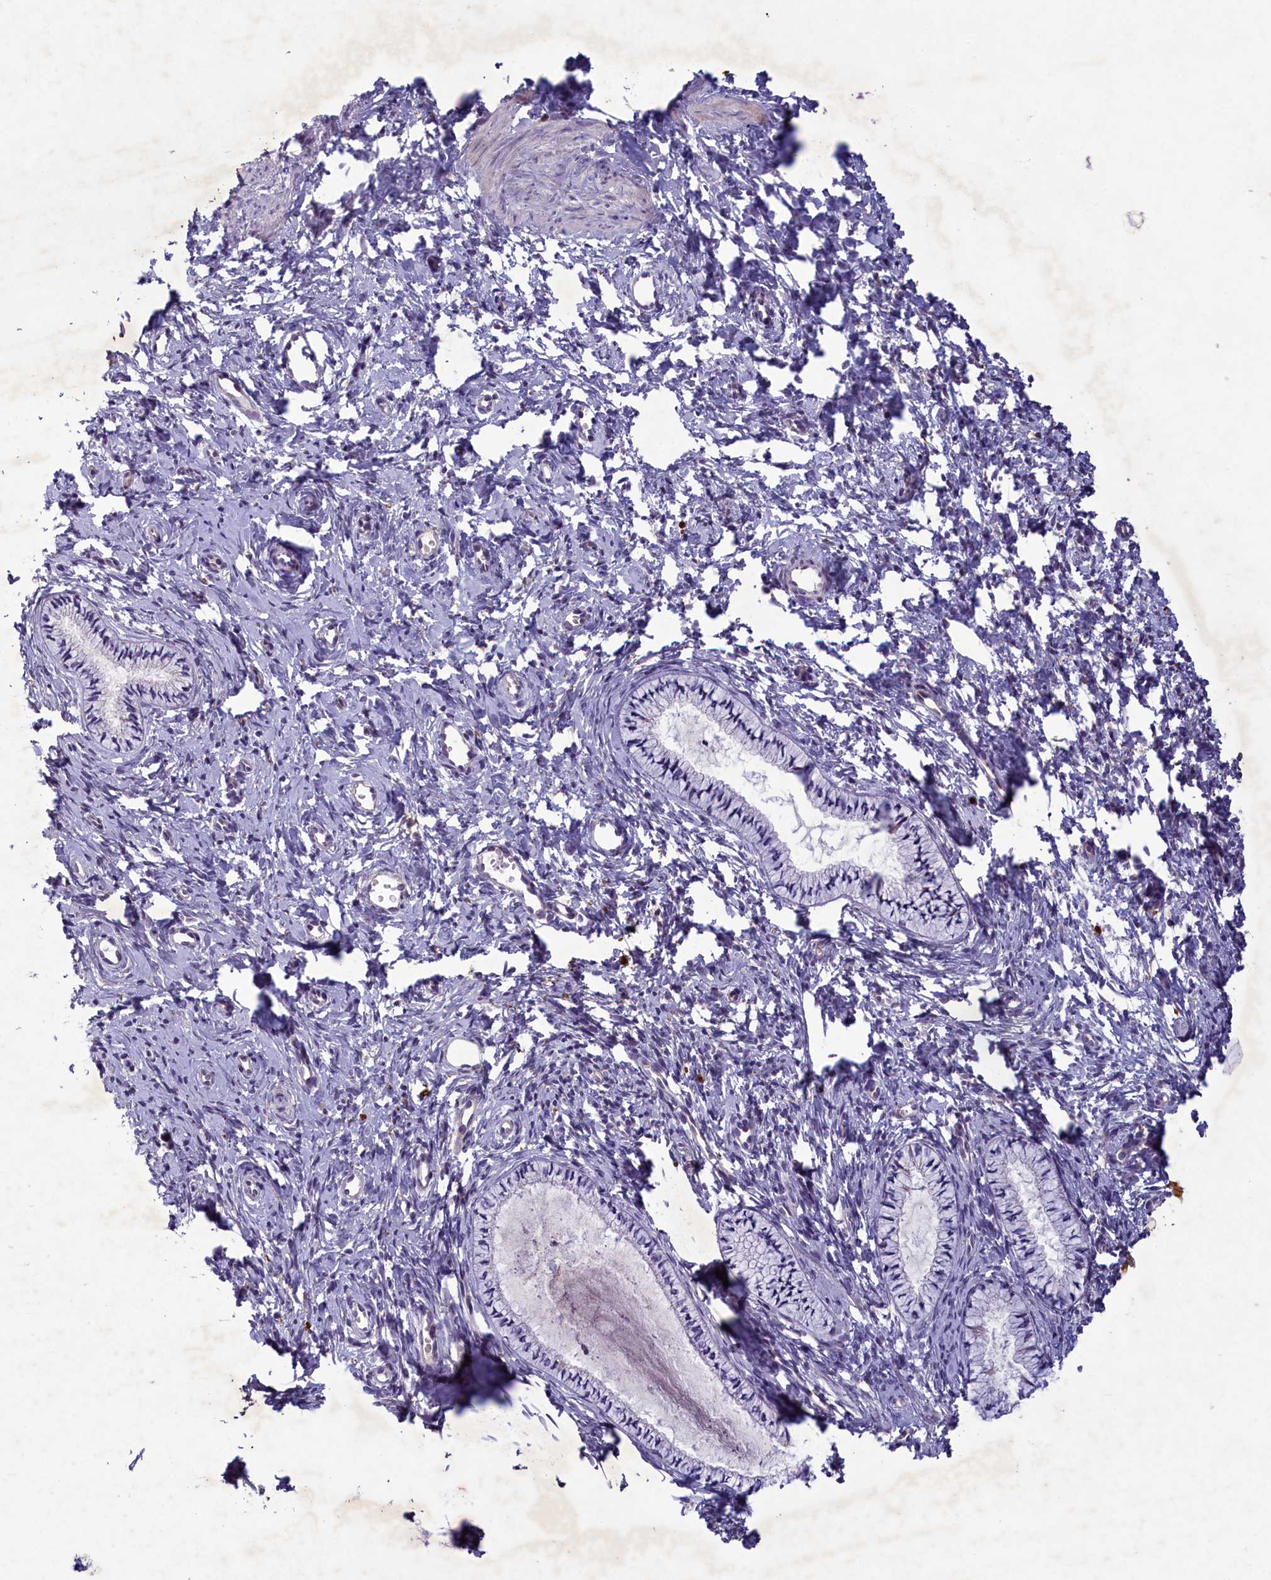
{"staining": {"intensity": "negative", "quantity": "none", "location": "none"}, "tissue": "cervix", "cell_type": "Glandular cells", "image_type": "normal", "snomed": [{"axis": "morphology", "description": "Normal tissue, NOS"}, {"axis": "topography", "description": "Cervix"}], "caption": "Unremarkable cervix was stained to show a protein in brown. There is no significant staining in glandular cells.", "gene": "PLEKHG6", "patient": {"sex": "female", "age": 57}}